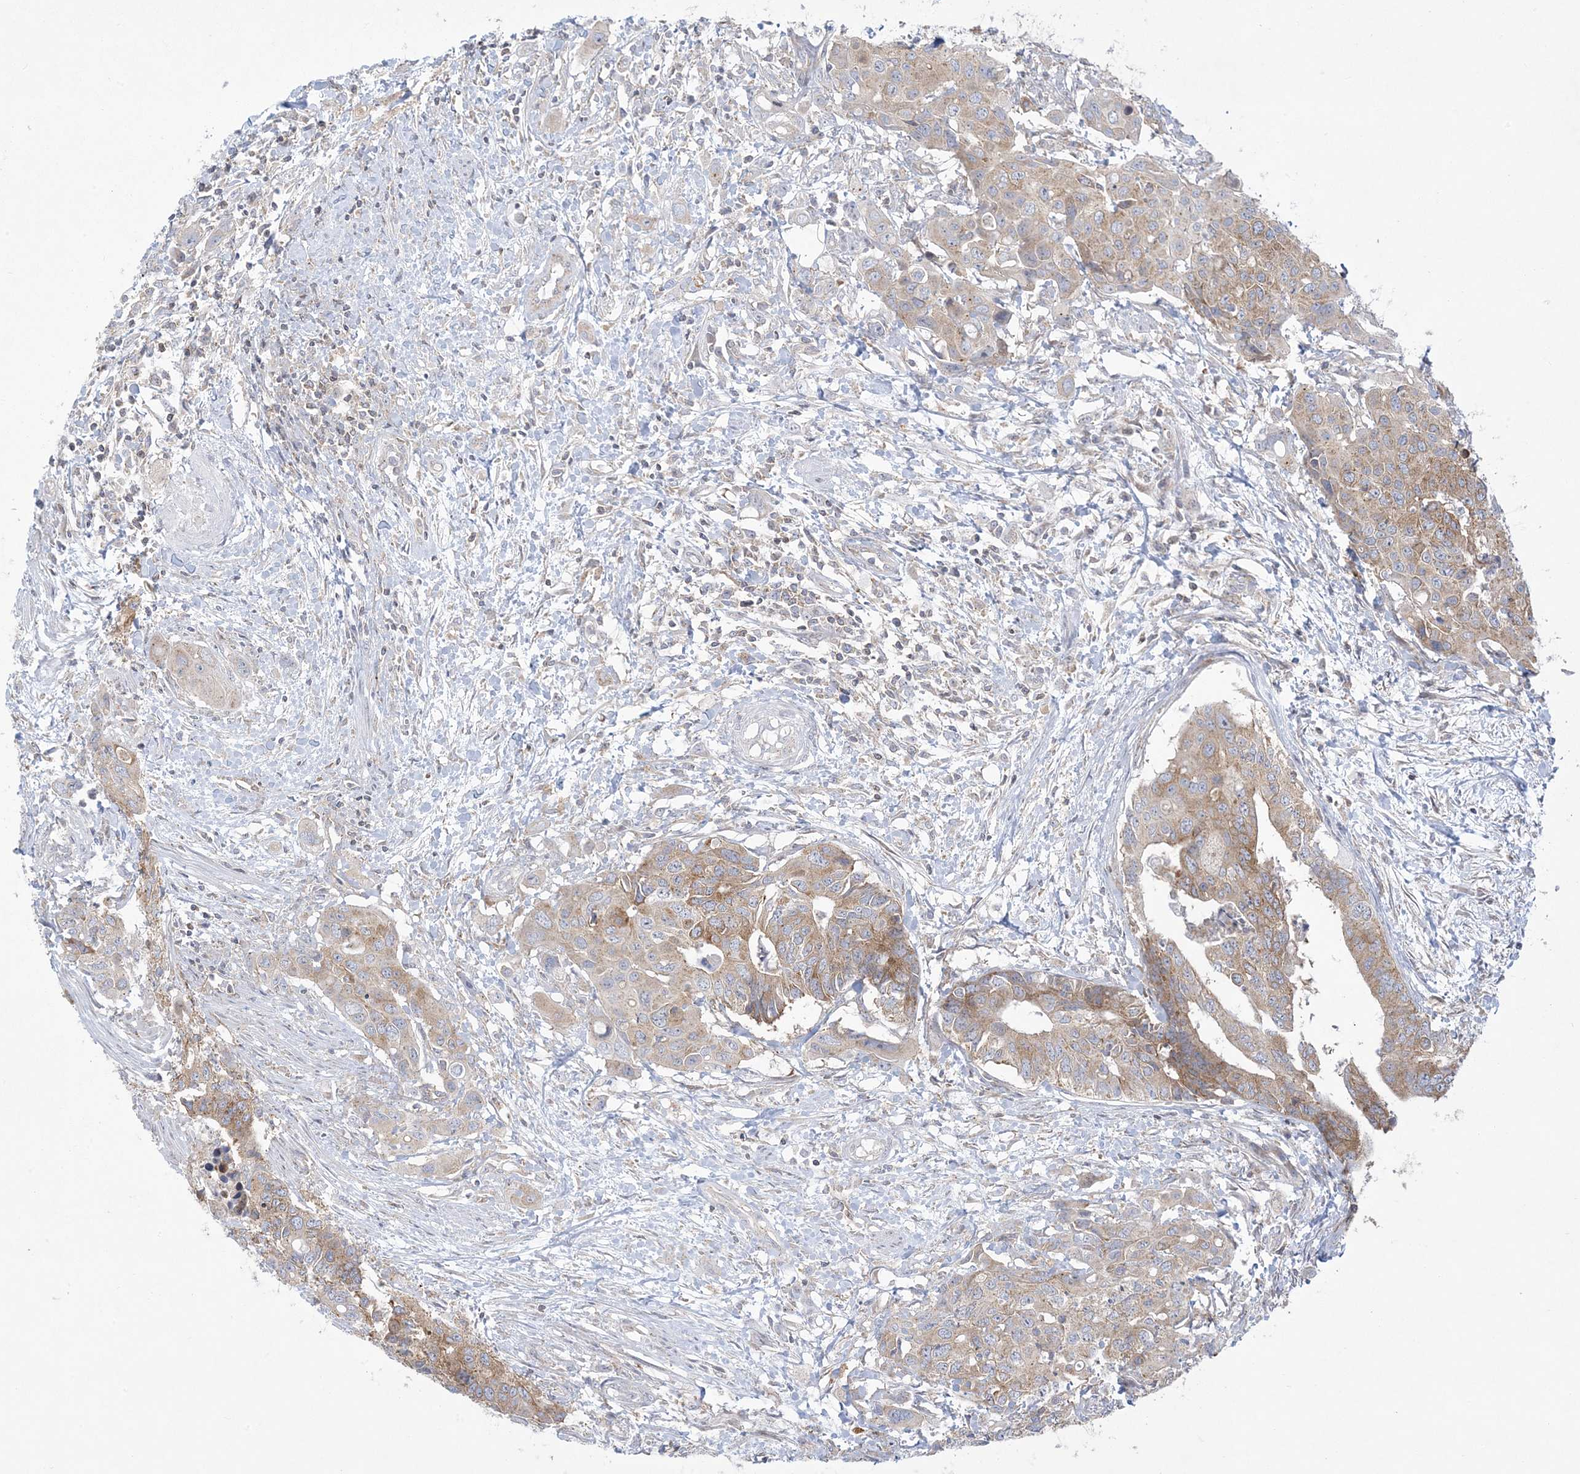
{"staining": {"intensity": "moderate", "quantity": ">75%", "location": "cytoplasmic/membranous"}, "tissue": "colorectal cancer", "cell_type": "Tumor cells", "image_type": "cancer", "snomed": [{"axis": "morphology", "description": "Adenocarcinoma, NOS"}, {"axis": "topography", "description": "Colon"}], "caption": "Immunohistochemistry (IHC) (DAB) staining of human colorectal cancer (adenocarcinoma) reveals moderate cytoplasmic/membranous protein expression in approximately >75% of tumor cells.", "gene": "SLAMF9", "patient": {"sex": "male", "age": 77}}